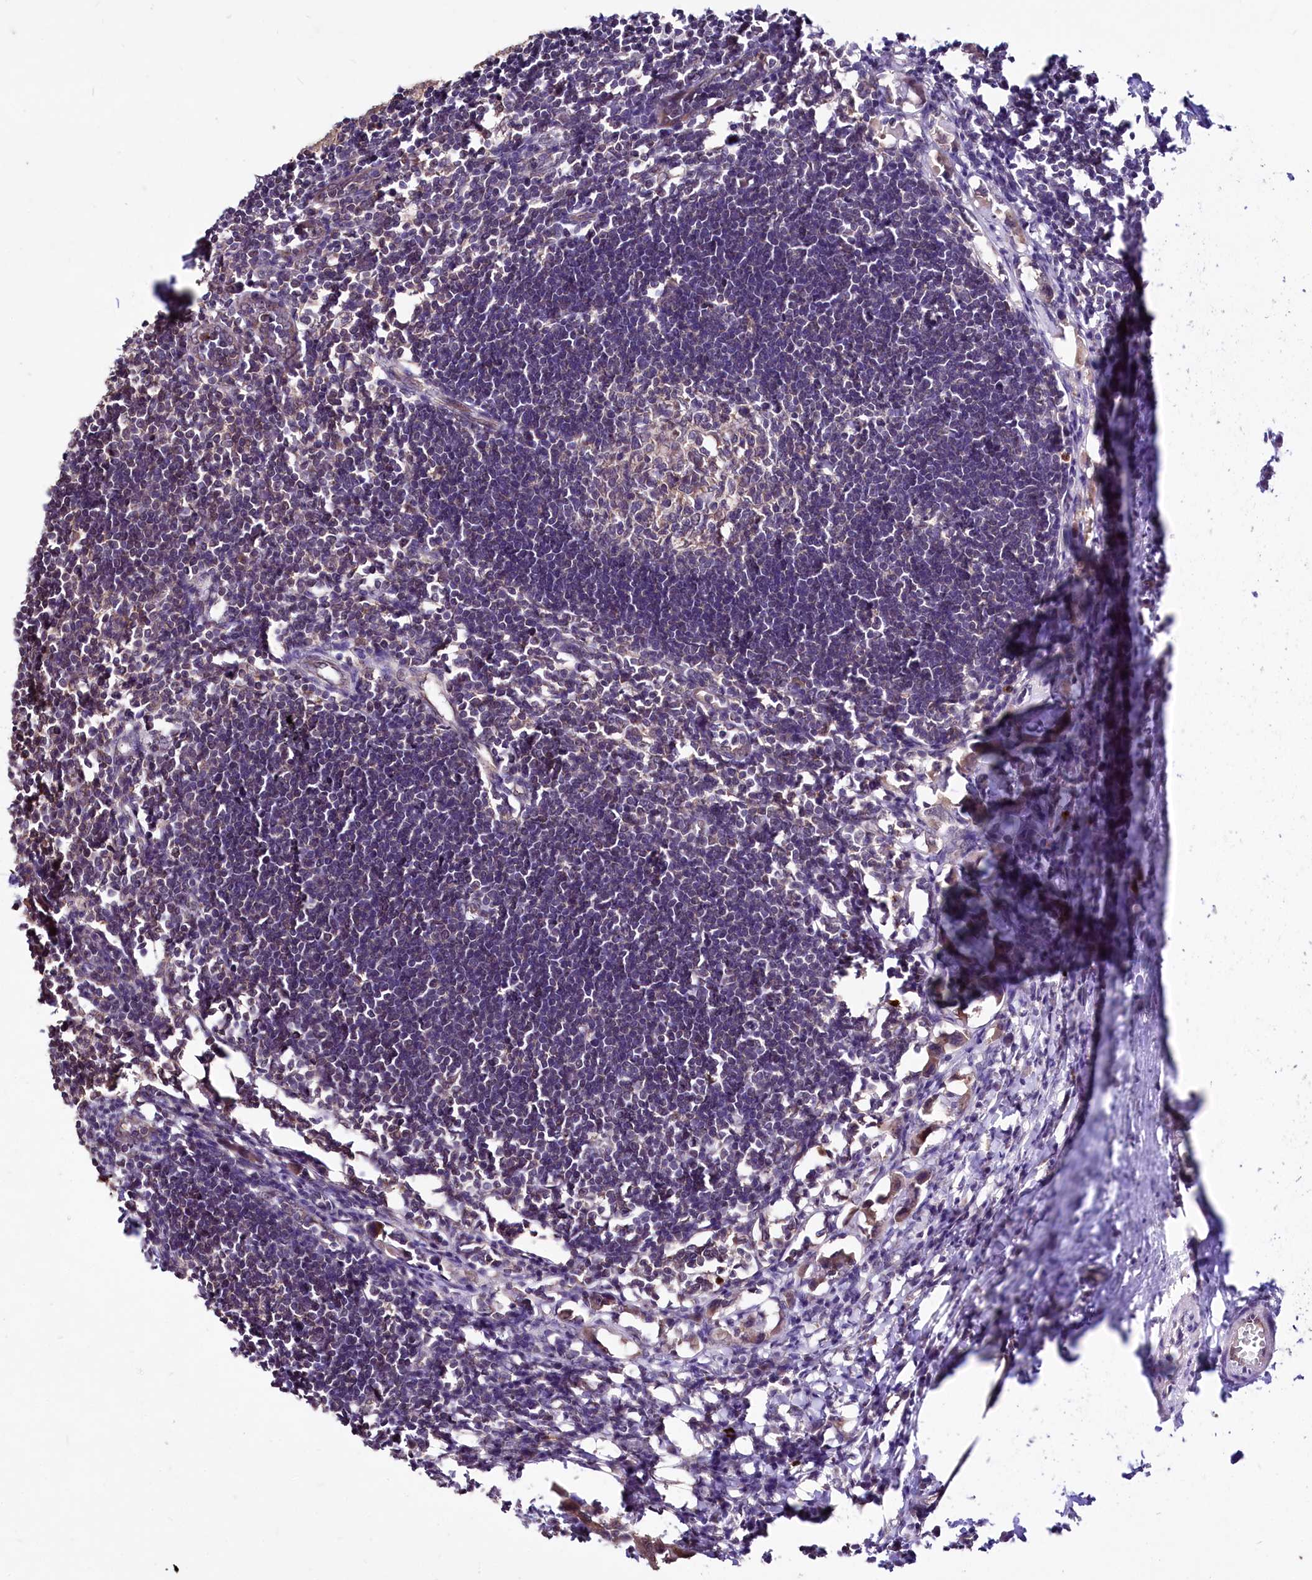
{"staining": {"intensity": "weak", "quantity": "<25%", "location": "cytoplasmic/membranous,nuclear"}, "tissue": "lymph node", "cell_type": "Germinal center cells", "image_type": "normal", "snomed": [{"axis": "morphology", "description": "Normal tissue, NOS"}, {"axis": "morphology", "description": "Malignant melanoma, Metastatic site"}, {"axis": "topography", "description": "Lymph node"}], "caption": "Immunohistochemistry of normal human lymph node shows no expression in germinal center cells. Brightfield microscopy of immunohistochemistry (IHC) stained with DAB (3,3'-diaminobenzidine) (brown) and hematoxylin (blue), captured at high magnification.", "gene": "KLRB1", "patient": {"sex": "male", "age": 41}}